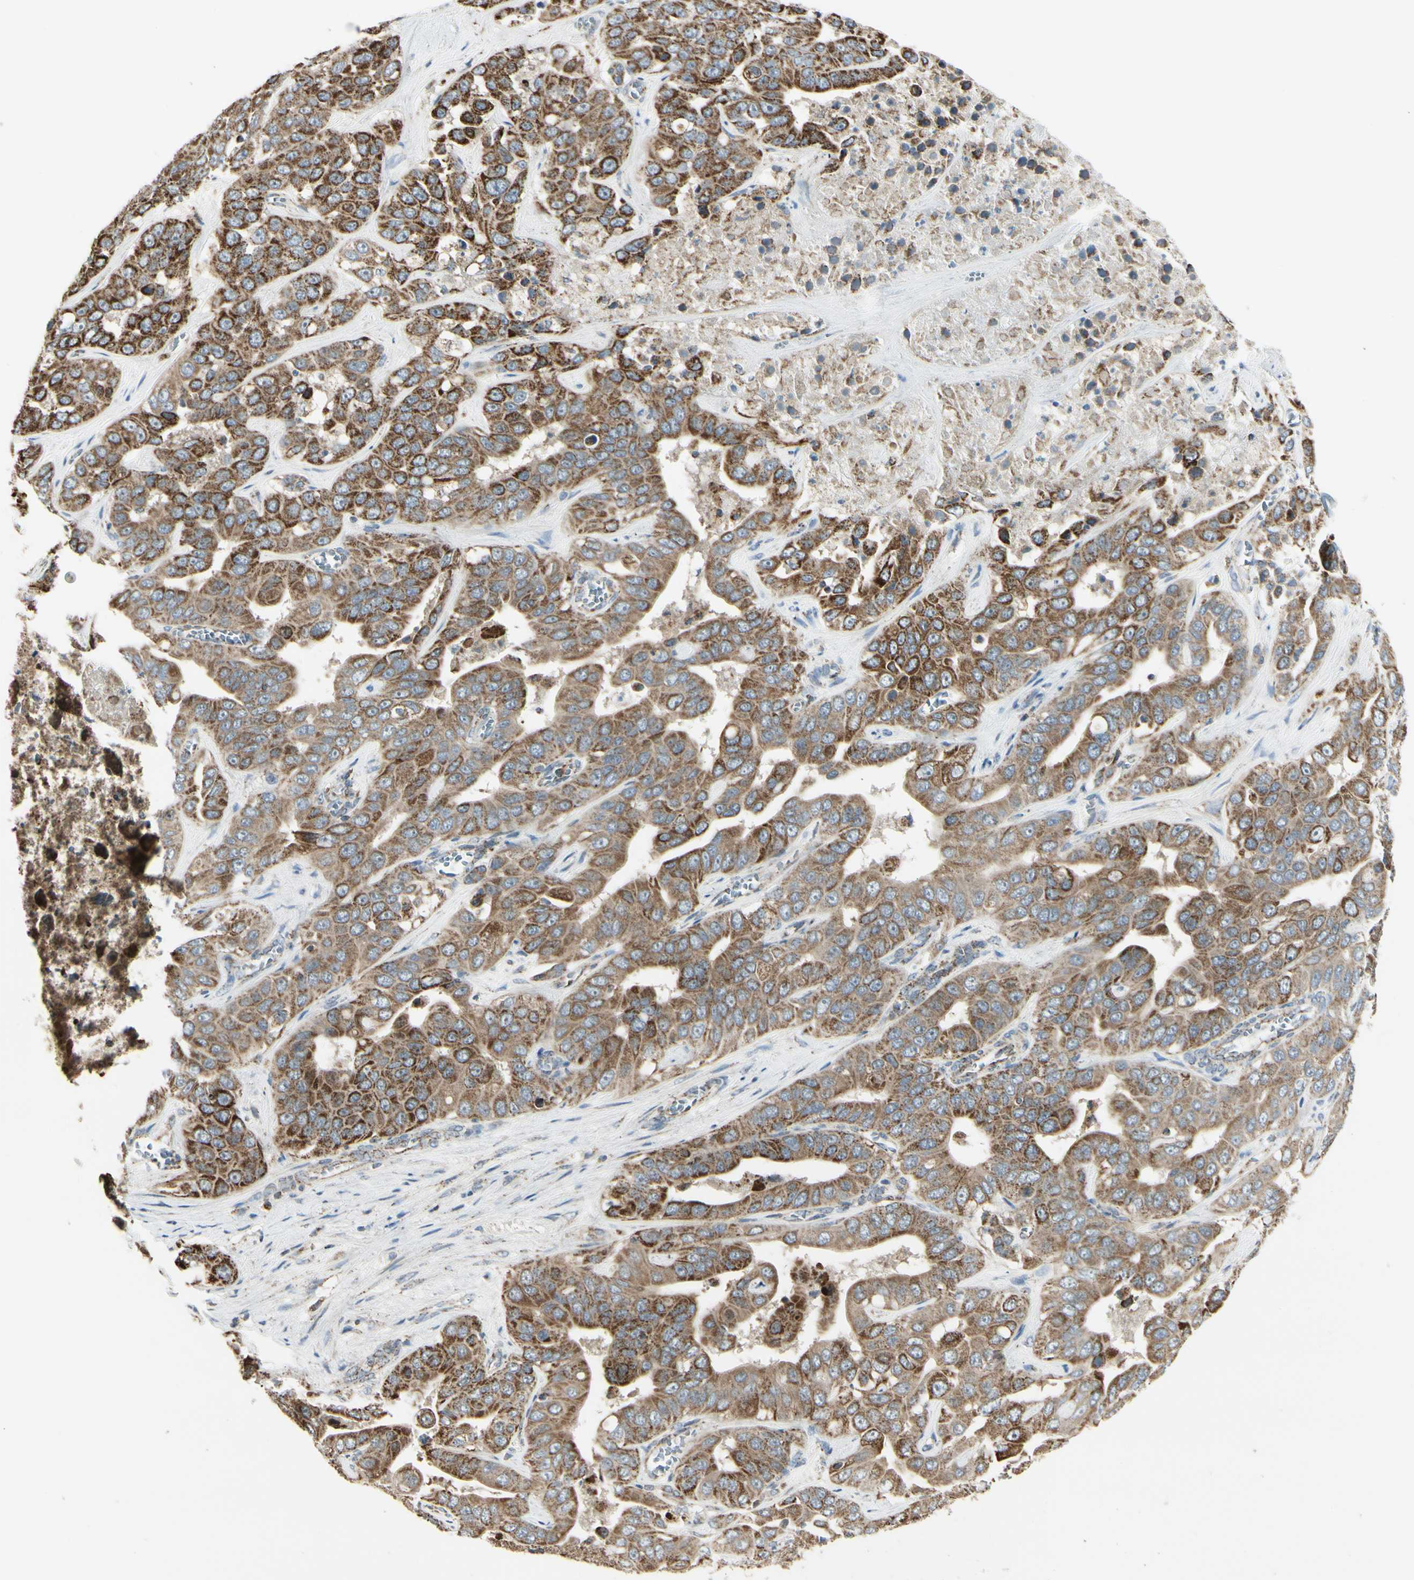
{"staining": {"intensity": "strong", "quantity": ">75%", "location": "cytoplasmic/membranous"}, "tissue": "liver cancer", "cell_type": "Tumor cells", "image_type": "cancer", "snomed": [{"axis": "morphology", "description": "Cholangiocarcinoma"}, {"axis": "topography", "description": "Liver"}], "caption": "Liver cancer stained for a protein displays strong cytoplasmic/membranous positivity in tumor cells.", "gene": "ANKS6", "patient": {"sex": "female", "age": 52}}